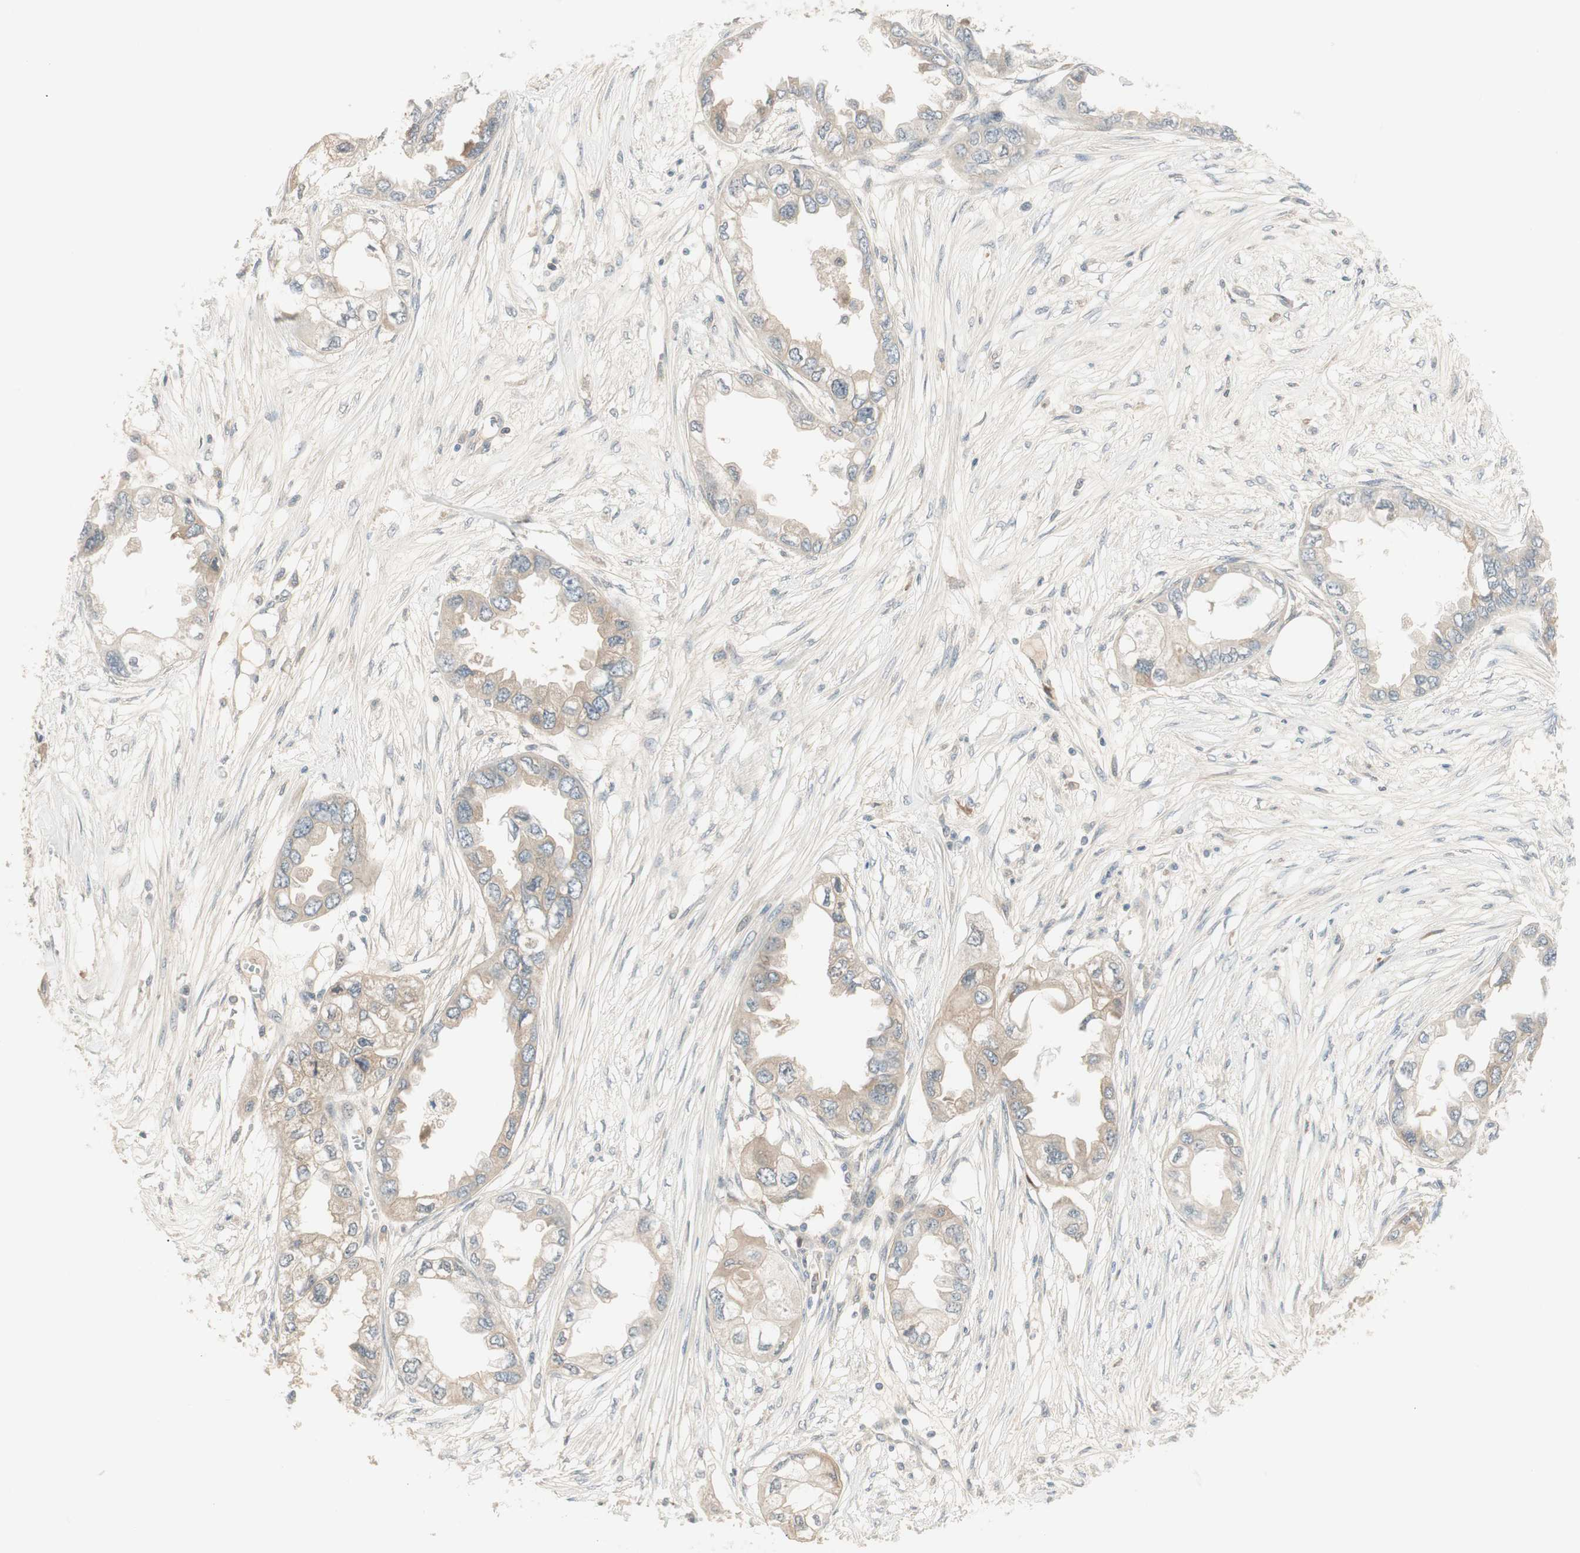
{"staining": {"intensity": "weak", "quantity": "25%-75%", "location": "cytoplasmic/membranous"}, "tissue": "endometrial cancer", "cell_type": "Tumor cells", "image_type": "cancer", "snomed": [{"axis": "morphology", "description": "Adenocarcinoma, NOS"}, {"axis": "topography", "description": "Endometrium"}], "caption": "Immunohistochemistry (IHC) image of endometrial adenocarcinoma stained for a protein (brown), which displays low levels of weak cytoplasmic/membranous staining in about 25%-75% of tumor cells.", "gene": "RNGTT", "patient": {"sex": "female", "age": 67}}